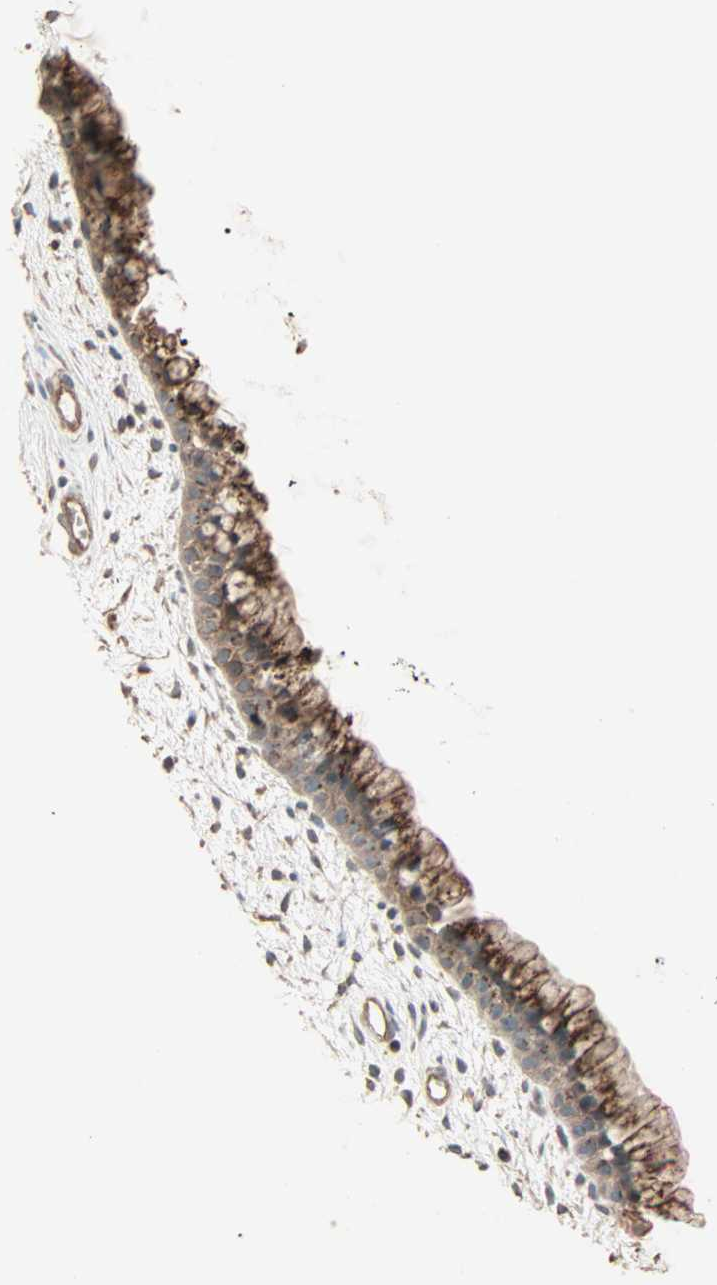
{"staining": {"intensity": "strong", "quantity": ">75%", "location": "cytoplasmic/membranous"}, "tissue": "cervix", "cell_type": "Glandular cells", "image_type": "normal", "snomed": [{"axis": "morphology", "description": "Normal tissue, NOS"}, {"axis": "topography", "description": "Cervix"}], "caption": "This micrograph reveals IHC staining of benign human cervix, with high strong cytoplasmic/membranous positivity in approximately >75% of glandular cells.", "gene": "GALNT3", "patient": {"sex": "female", "age": 39}}